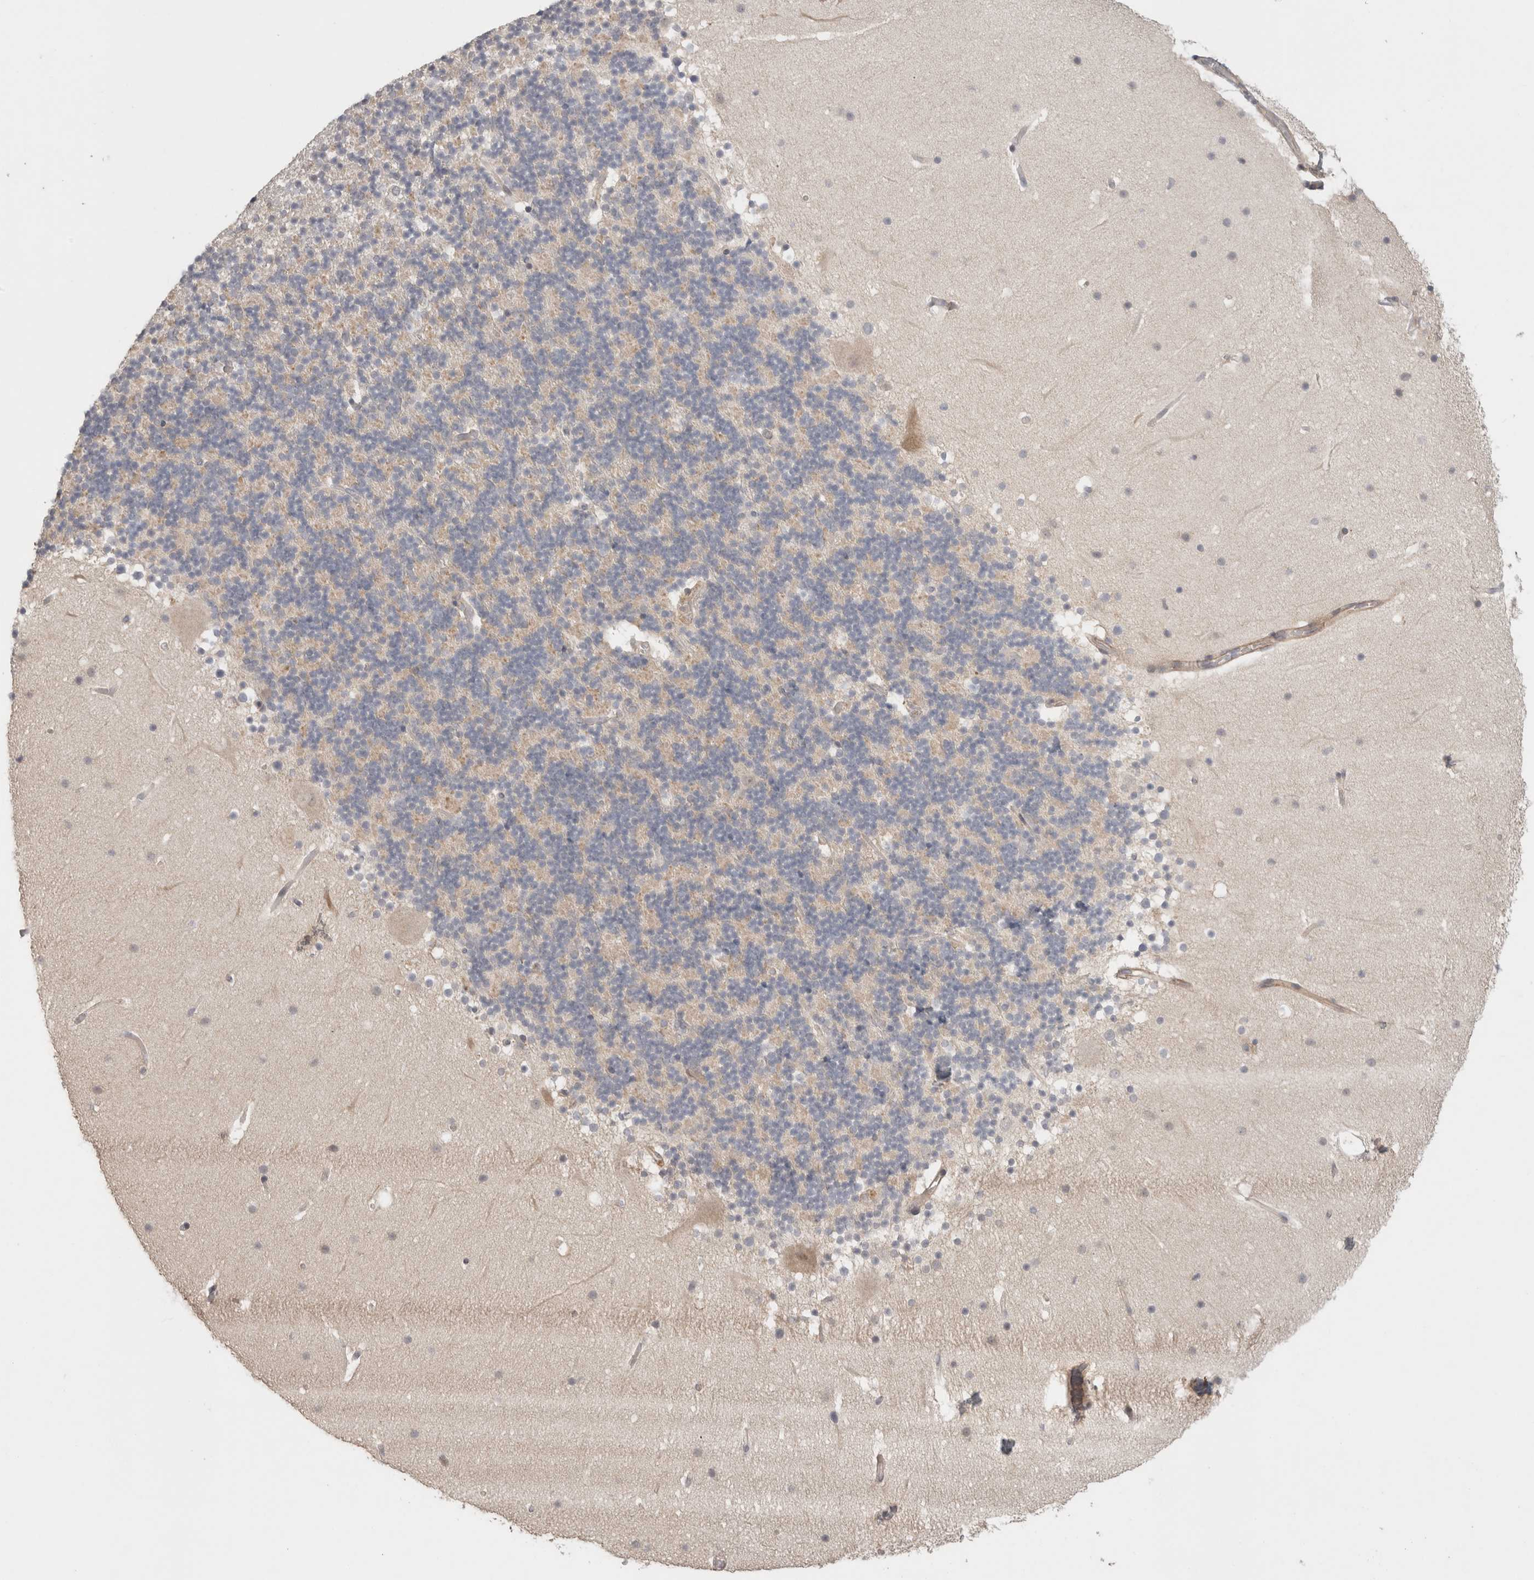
{"staining": {"intensity": "negative", "quantity": "none", "location": "none"}, "tissue": "cerebellum", "cell_type": "Cells in granular layer", "image_type": "normal", "snomed": [{"axis": "morphology", "description": "Normal tissue, NOS"}, {"axis": "topography", "description": "Cerebellum"}], "caption": "A high-resolution micrograph shows IHC staining of normal cerebellum, which displays no significant expression in cells in granular layer.", "gene": "HSPG2", "patient": {"sex": "male", "age": 57}}